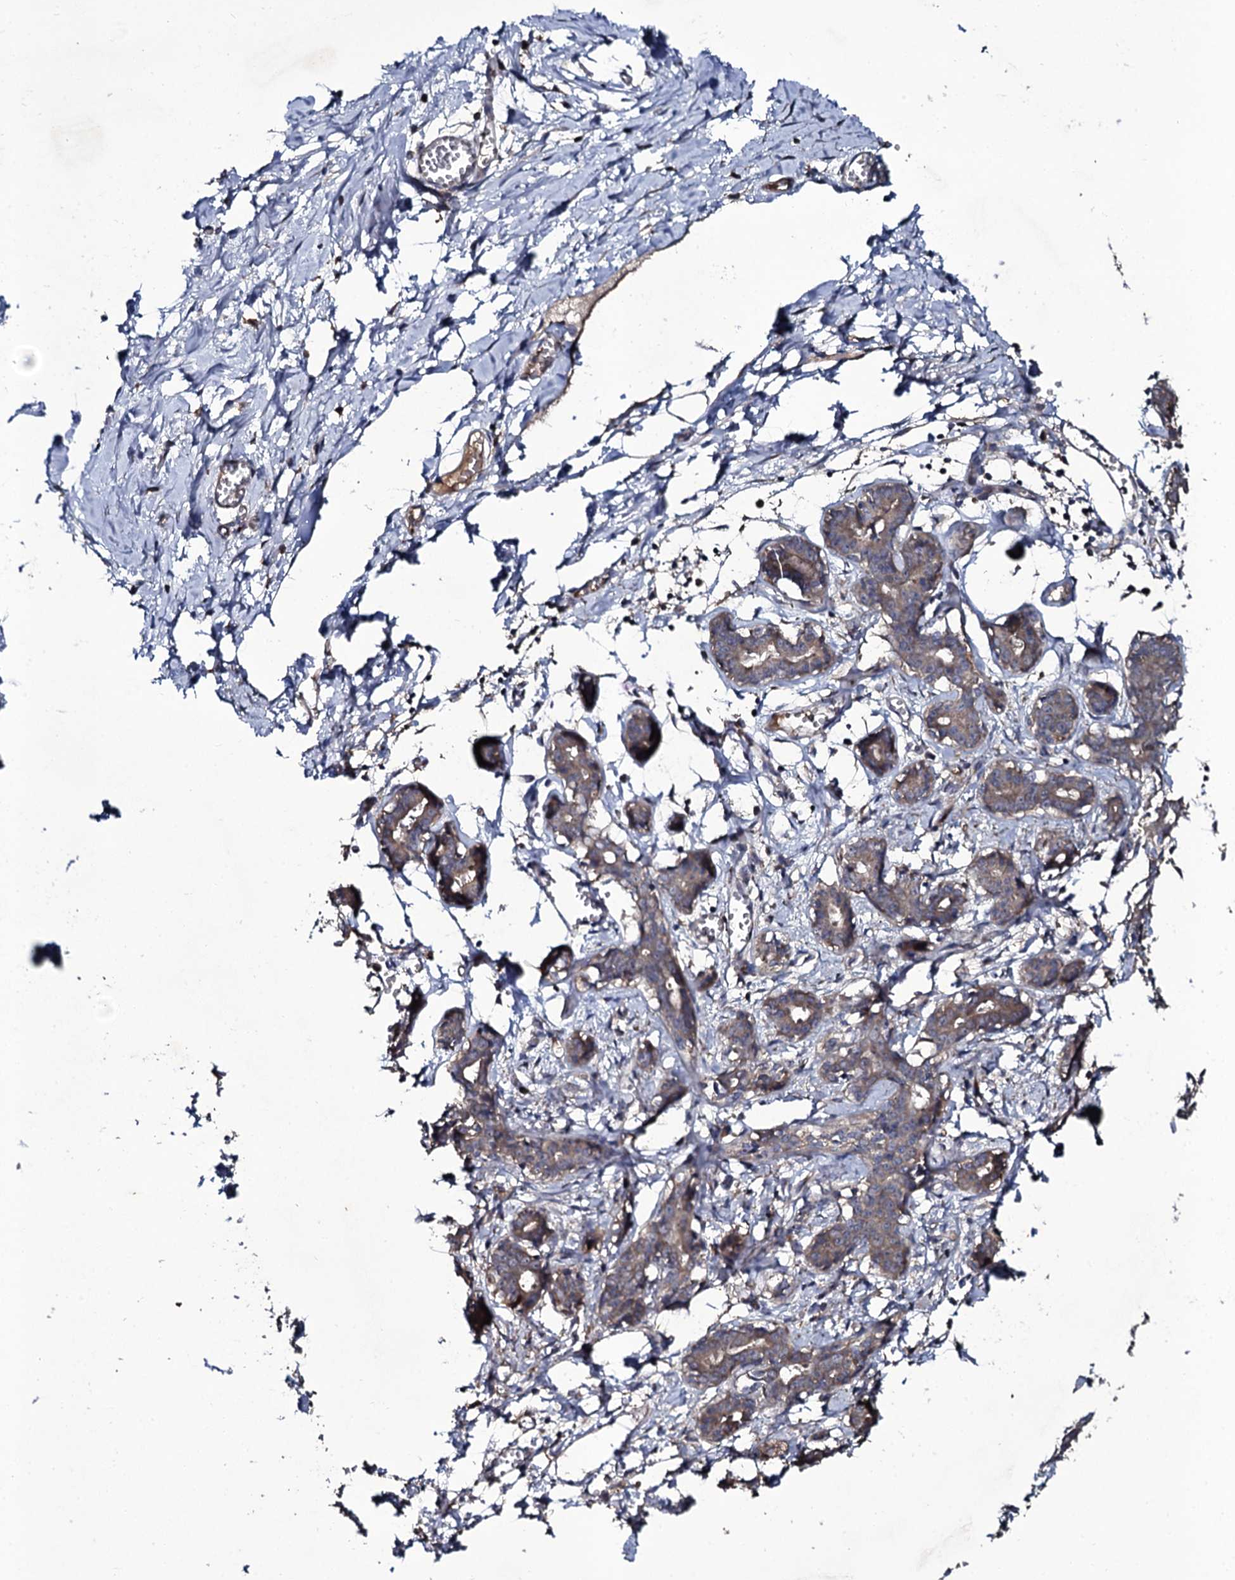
{"staining": {"intensity": "negative", "quantity": "none", "location": "none"}, "tissue": "breast", "cell_type": "Adipocytes", "image_type": "normal", "snomed": [{"axis": "morphology", "description": "Normal tissue, NOS"}, {"axis": "topography", "description": "Breast"}], "caption": "DAB immunohistochemical staining of unremarkable breast shows no significant staining in adipocytes.", "gene": "LRRC28", "patient": {"sex": "female", "age": 27}}